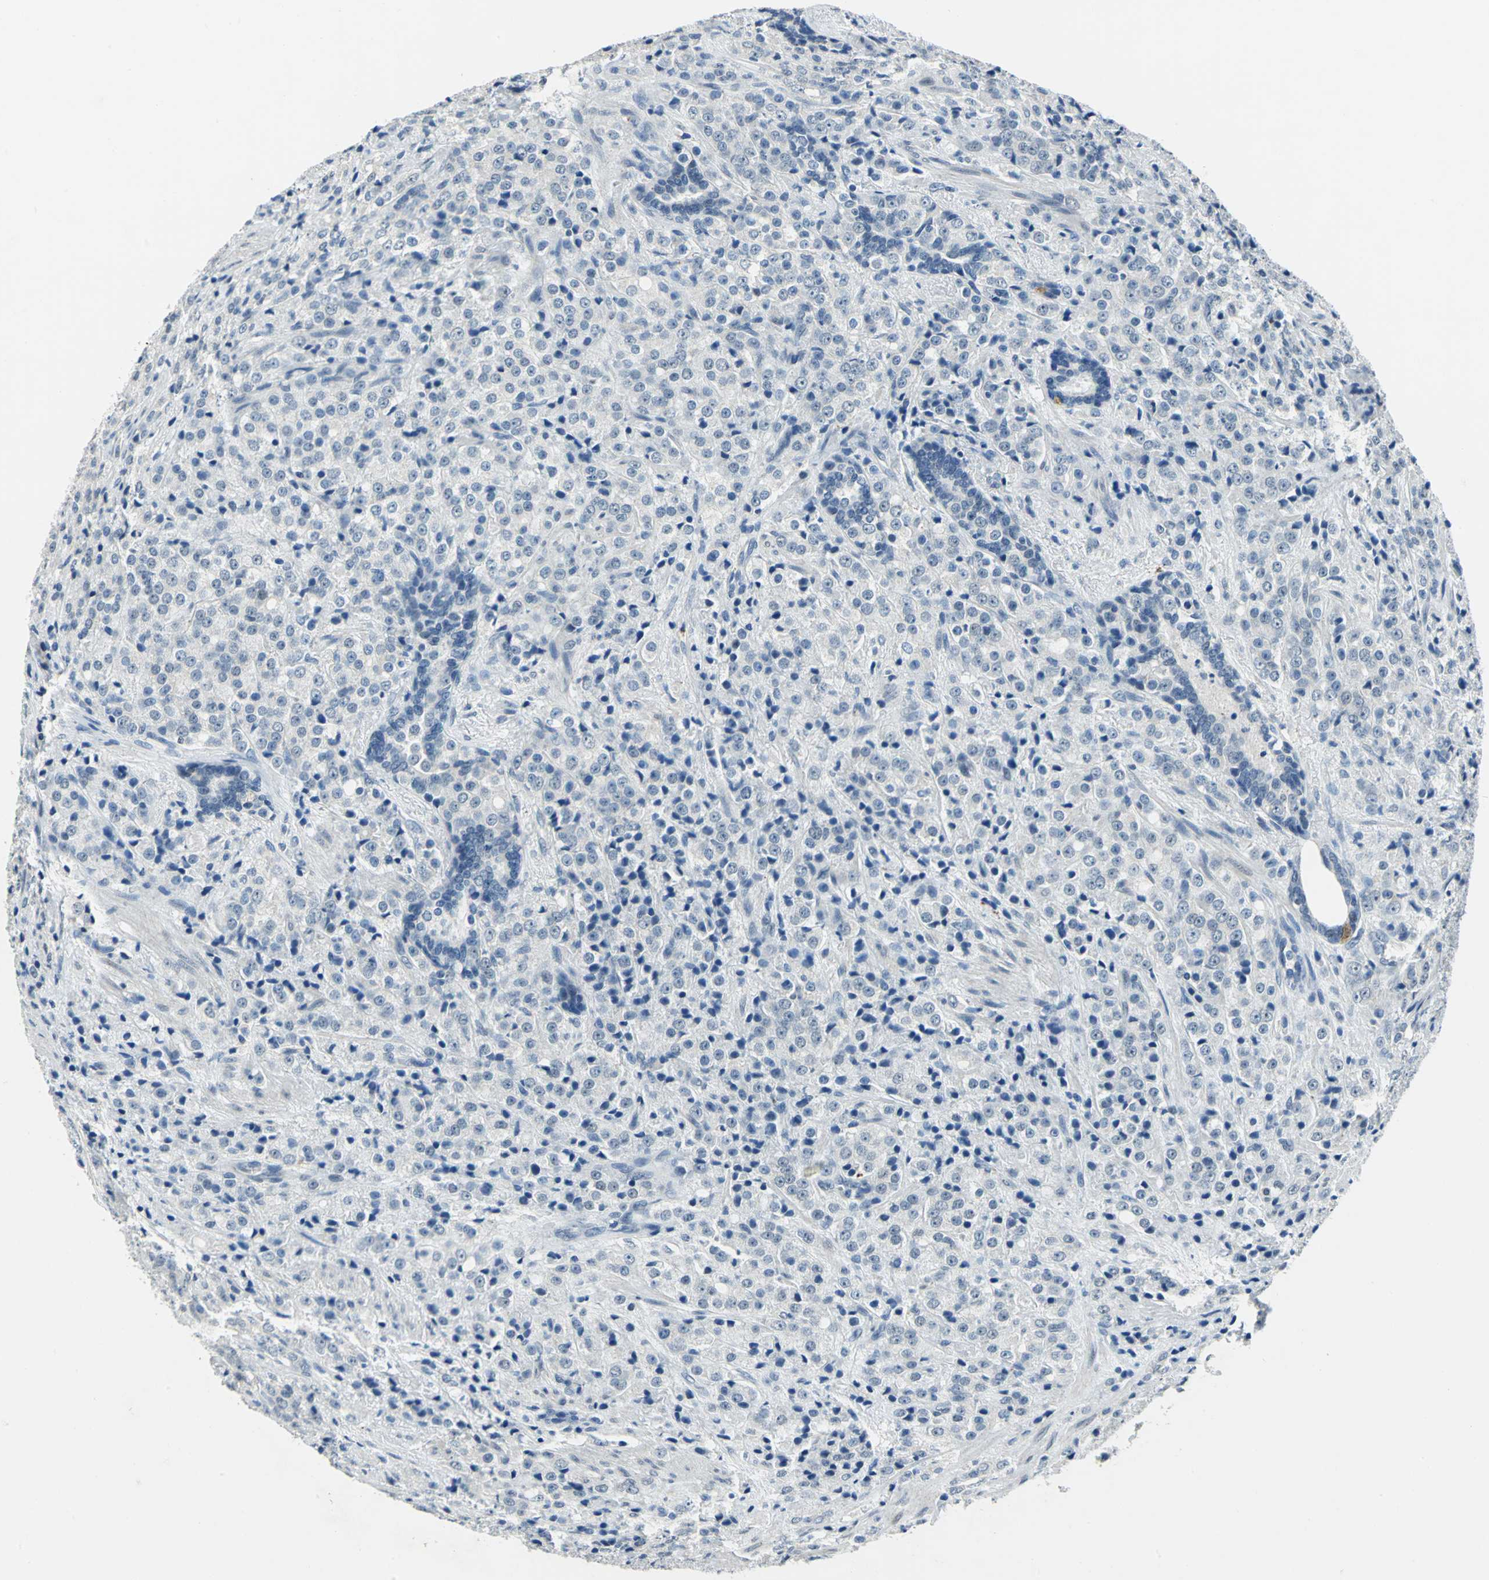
{"staining": {"intensity": "negative", "quantity": "none", "location": "none"}, "tissue": "prostate cancer", "cell_type": "Tumor cells", "image_type": "cancer", "snomed": [{"axis": "morphology", "description": "Adenocarcinoma, Medium grade"}, {"axis": "topography", "description": "Prostate"}], "caption": "An immunohistochemistry image of prostate cancer is shown. There is no staining in tumor cells of prostate cancer.", "gene": "RAD17", "patient": {"sex": "male", "age": 70}}